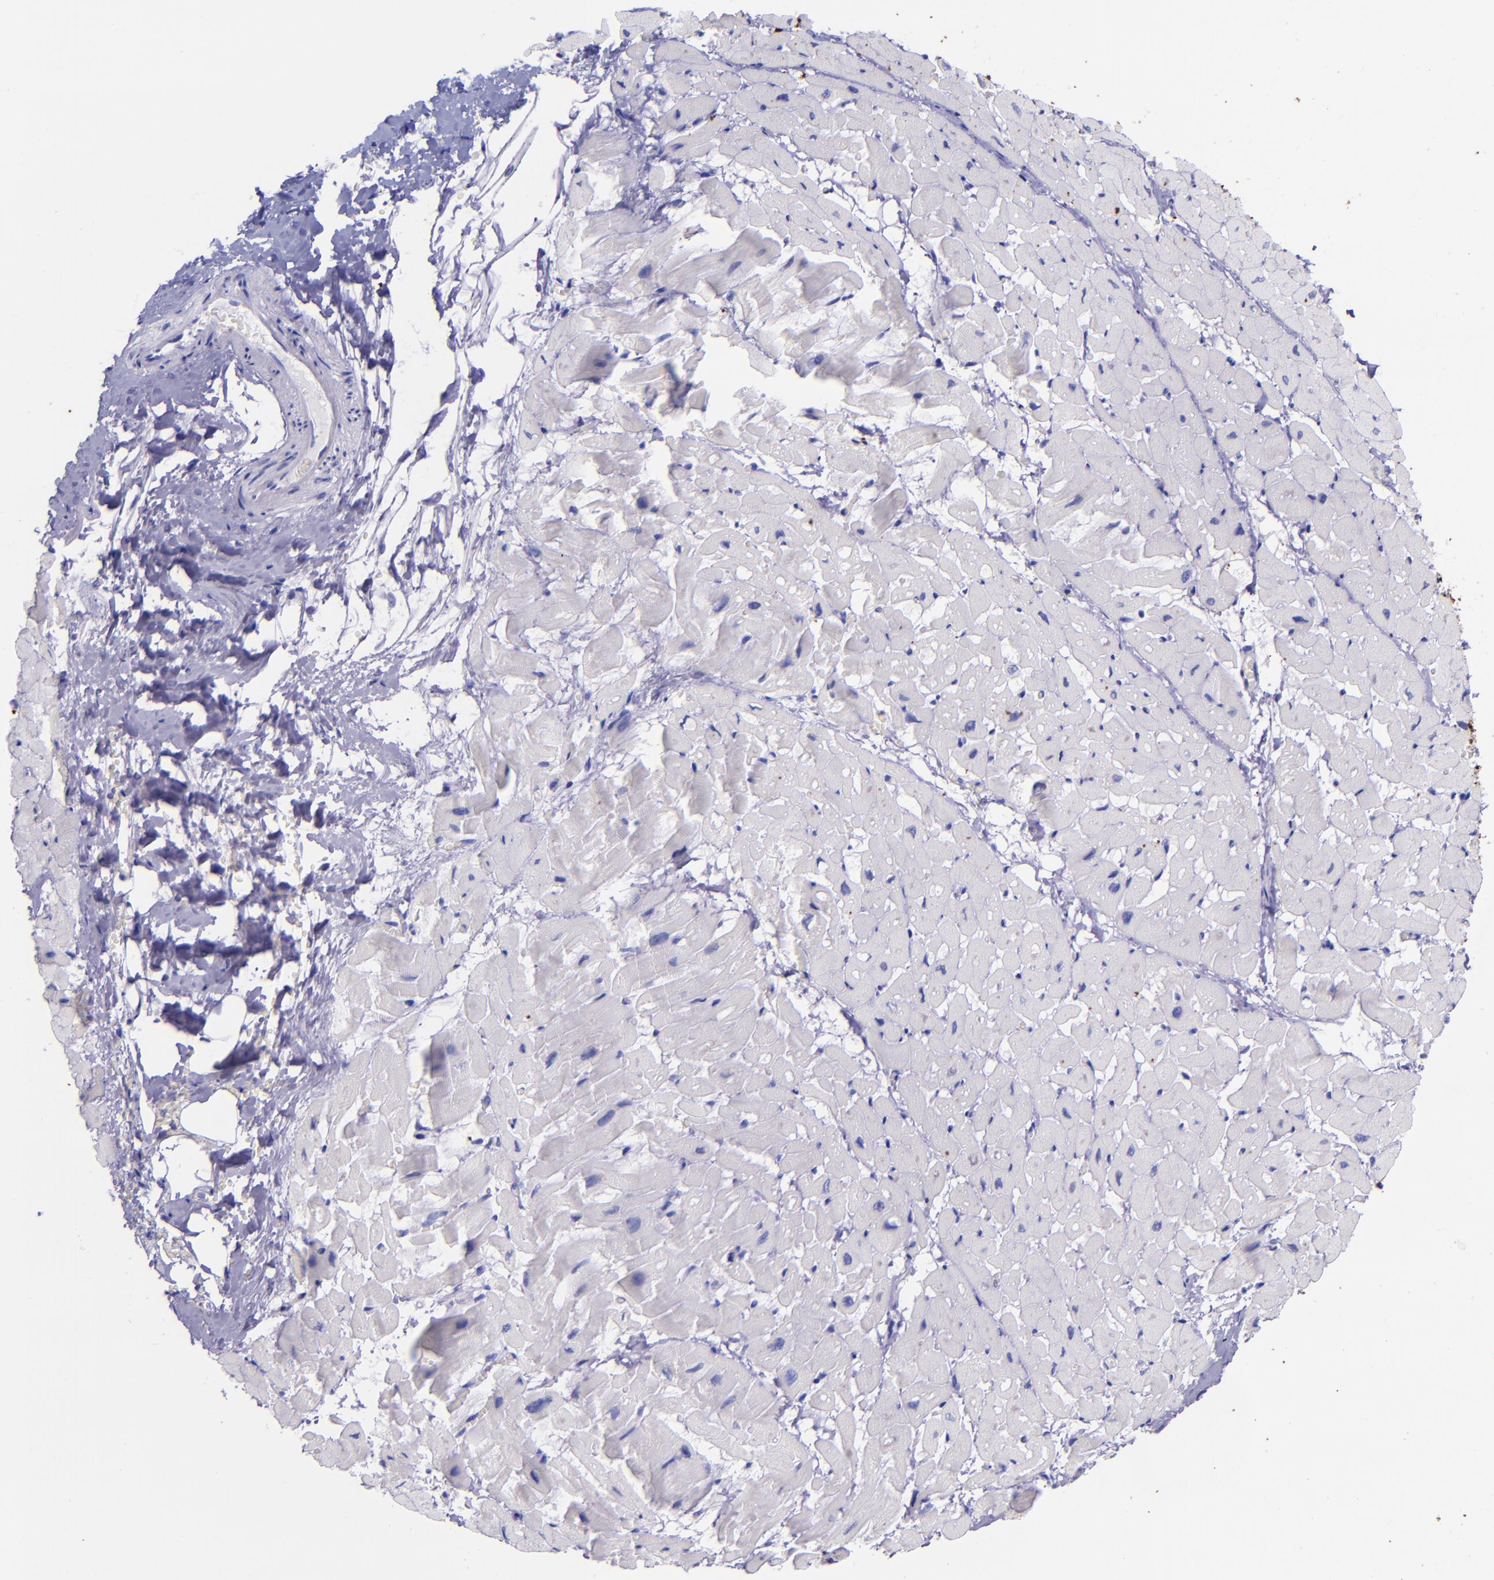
{"staining": {"intensity": "negative", "quantity": "none", "location": "none"}, "tissue": "heart muscle", "cell_type": "Cardiomyocytes", "image_type": "normal", "snomed": [{"axis": "morphology", "description": "Normal tissue, NOS"}, {"axis": "topography", "description": "Heart"}], "caption": "A high-resolution histopathology image shows immunohistochemistry staining of unremarkable heart muscle, which exhibits no significant positivity in cardiomyocytes.", "gene": "MBP", "patient": {"sex": "male", "age": 45}}